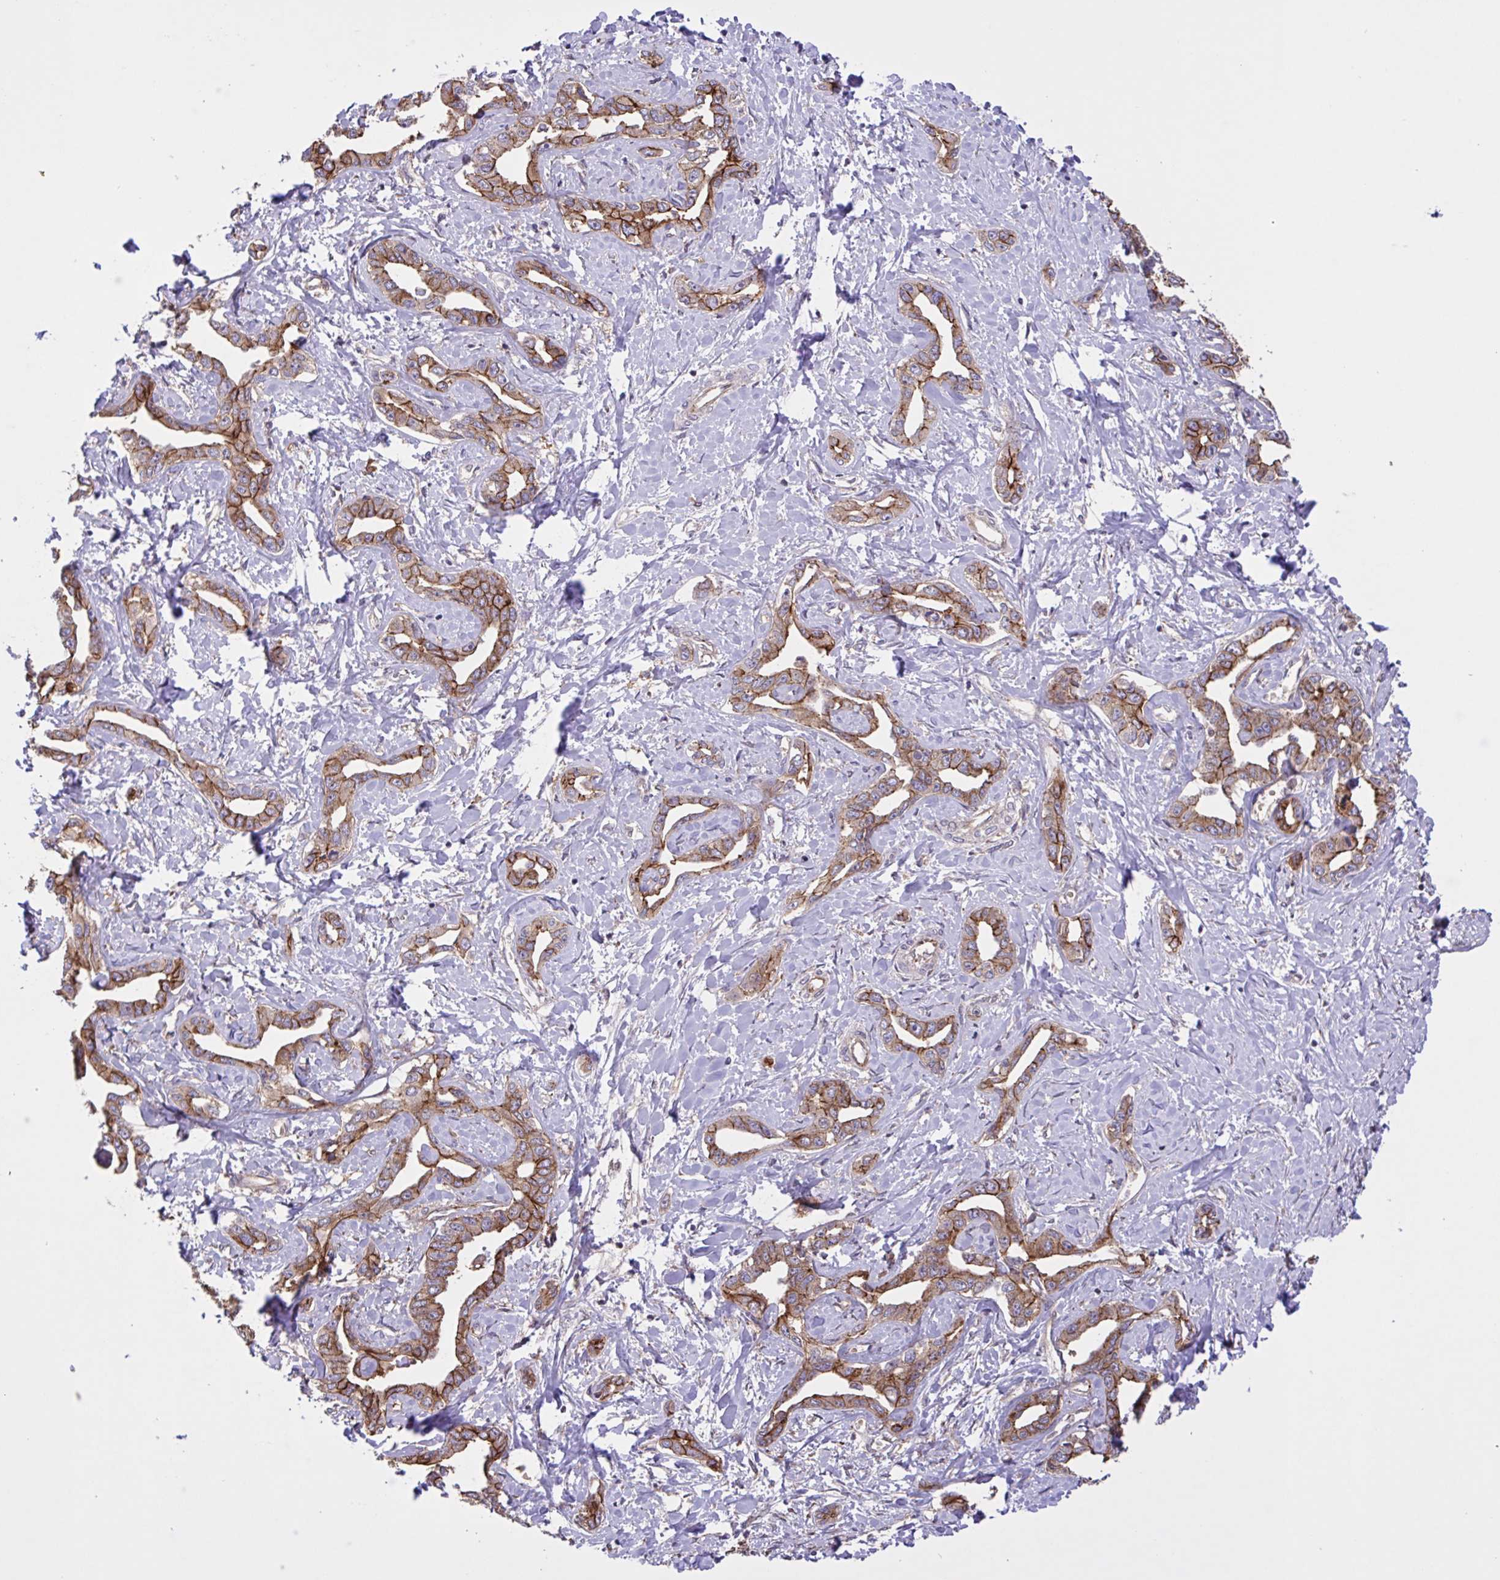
{"staining": {"intensity": "moderate", "quantity": ">75%", "location": "cytoplasmic/membranous"}, "tissue": "liver cancer", "cell_type": "Tumor cells", "image_type": "cancer", "snomed": [{"axis": "morphology", "description": "Cholangiocarcinoma"}, {"axis": "topography", "description": "Liver"}], "caption": "Immunohistochemistry (IHC) of human liver cholangiocarcinoma reveals medium levels of moderate cytoplasmic/membranous staining in approximately >75% of tumor cells.", "gene": "INTS10", "patient": {"sex": "male", "age": 59}}